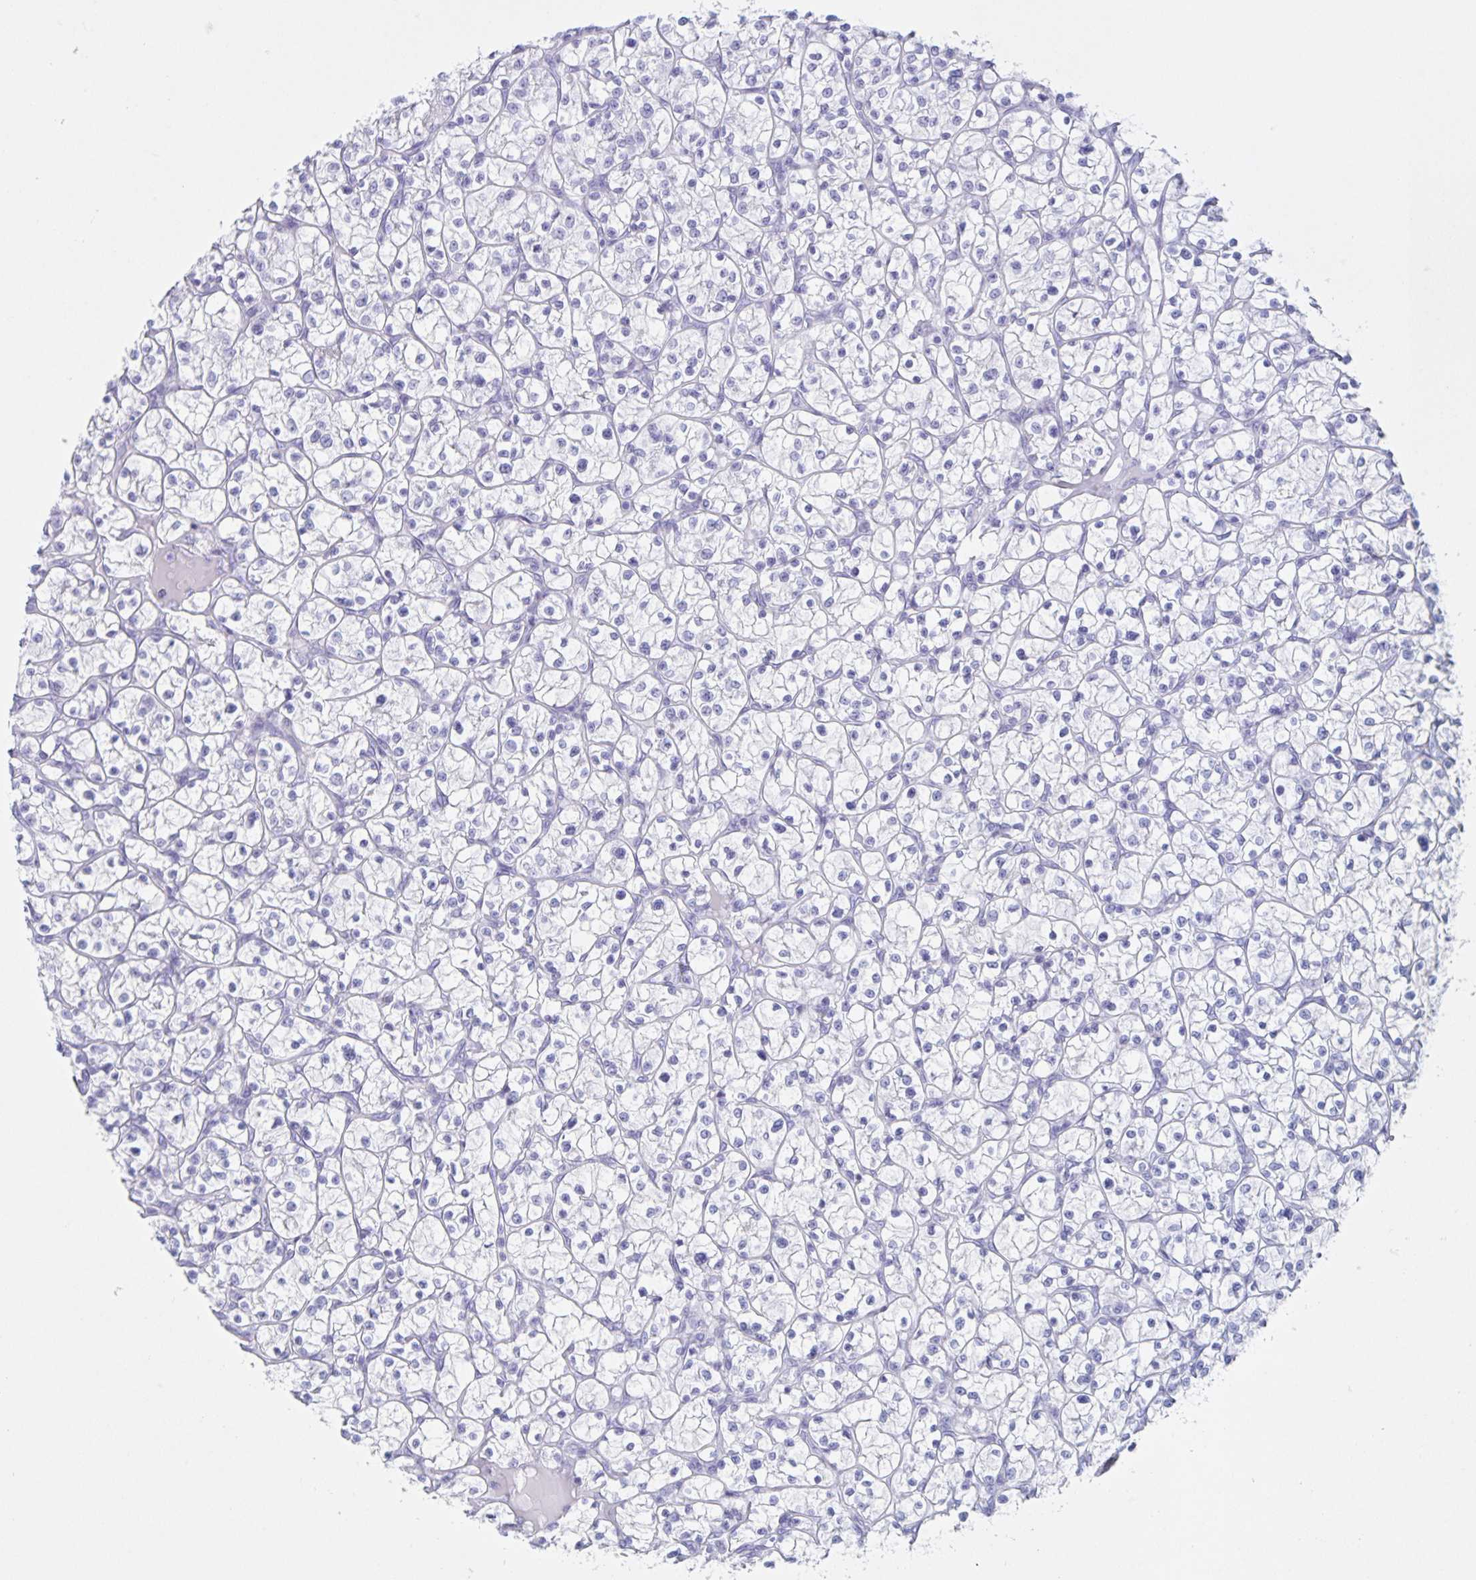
{"staining": {"intensity": "negative", "quantity": "none", "location": "none"}, "tissue": "renal cancer", "cell_type": "Tumor cells", "image_type": "cancer", "snomed": [{"axis": "morphology", "description": "Adenocarcinoma, NOS"}, {"axis": "topography", "description": "Kidney"}], "caption": "This is an IHC photomicrograph of renal cancer (adenocarcinoma). There is no positivity in tumor cells.", "gene": "C12orf56", "patient": {"sex": "female", "age": 64}}